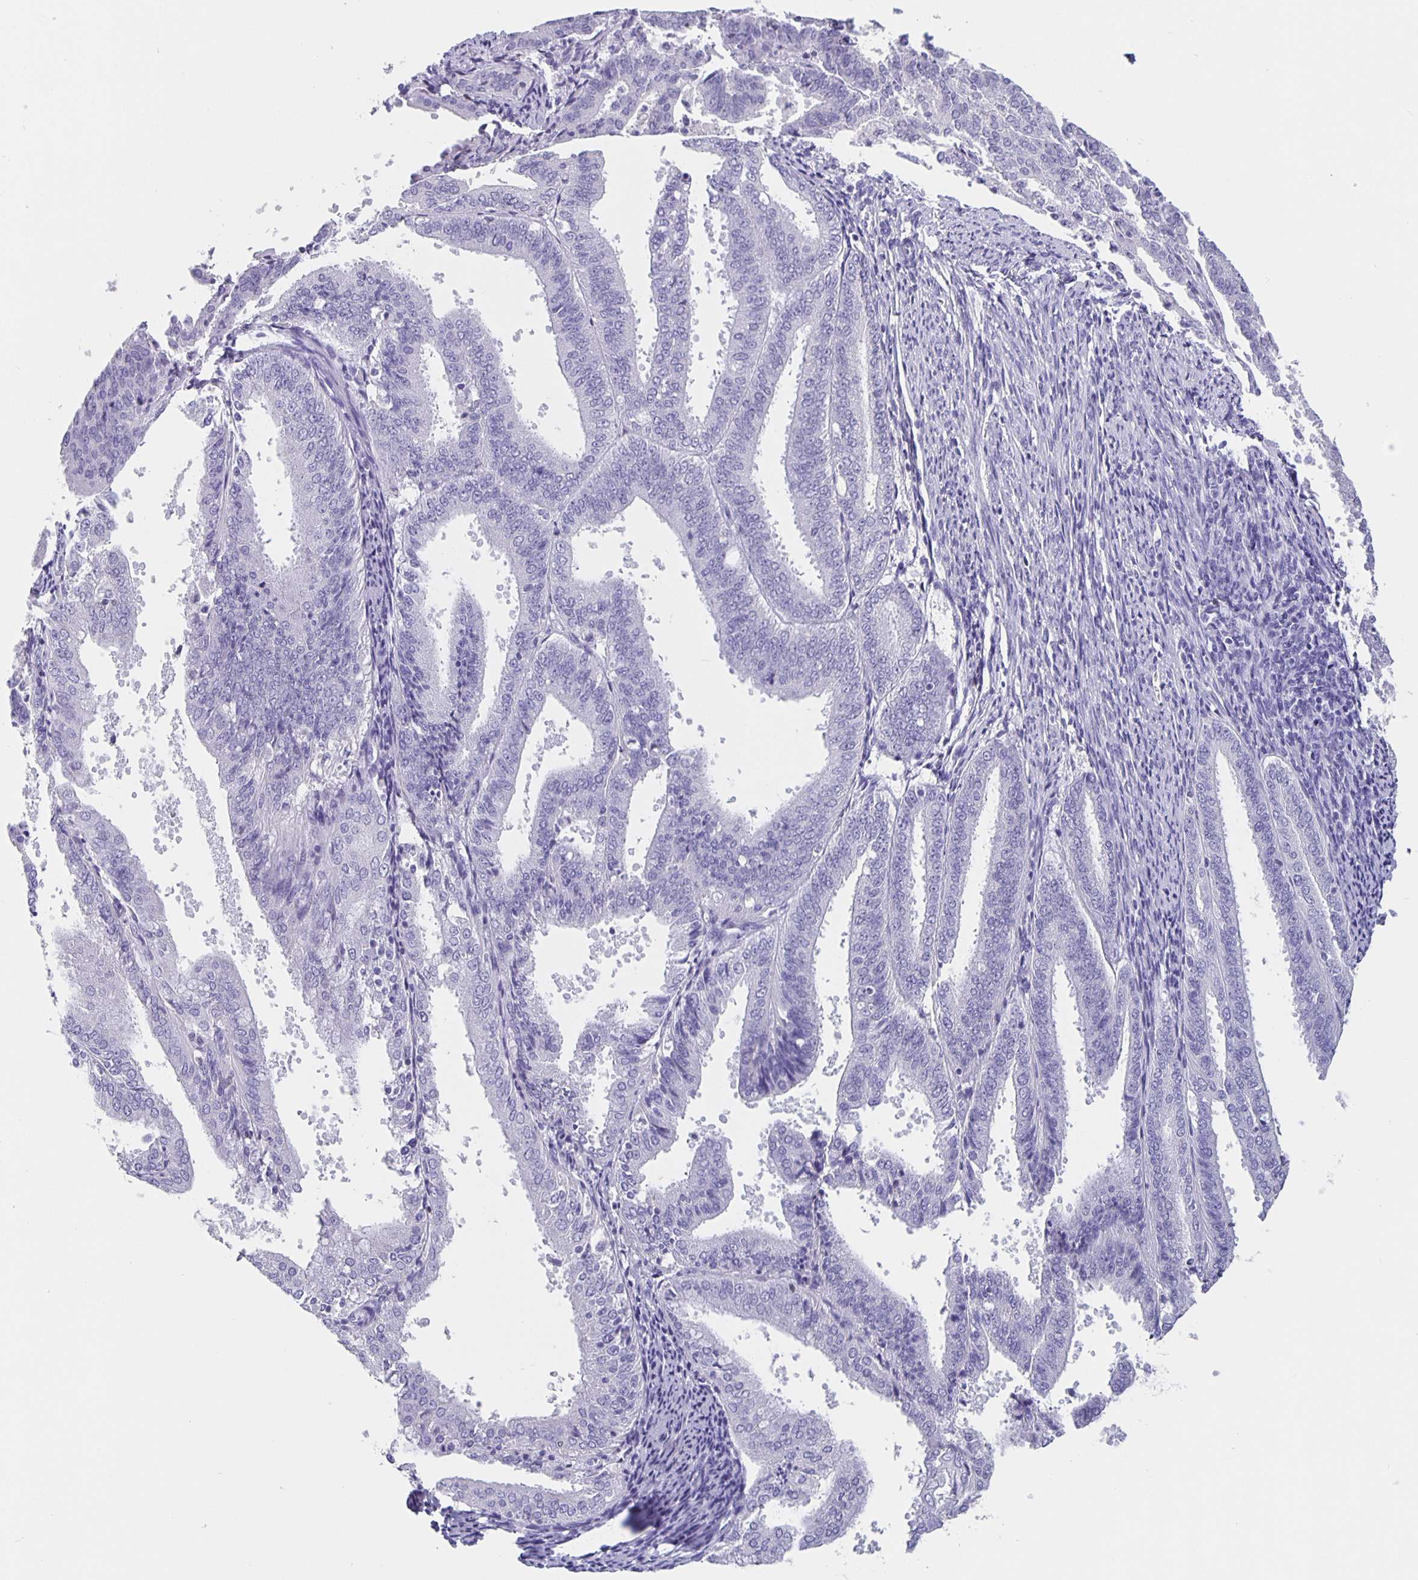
{"staining": {"intensity": "negative", "quantity": "none", "location": "none"}, "tissue": "endometrial cancer", "cell_type": "Tumor cells", "image_type": "cancer", "snomed": [{"axis": "morphology", "description": "Adenocarcinoma, NOS"}, {"axis": "topography", "description": "Endometrium"}], "caption": "Endometrial adenocarcinoma was stained to show a protein in brown. There is no significant expression in tumor cells.", "gene": "SATB2", "patient": {"sex": "female", "age": 63}}